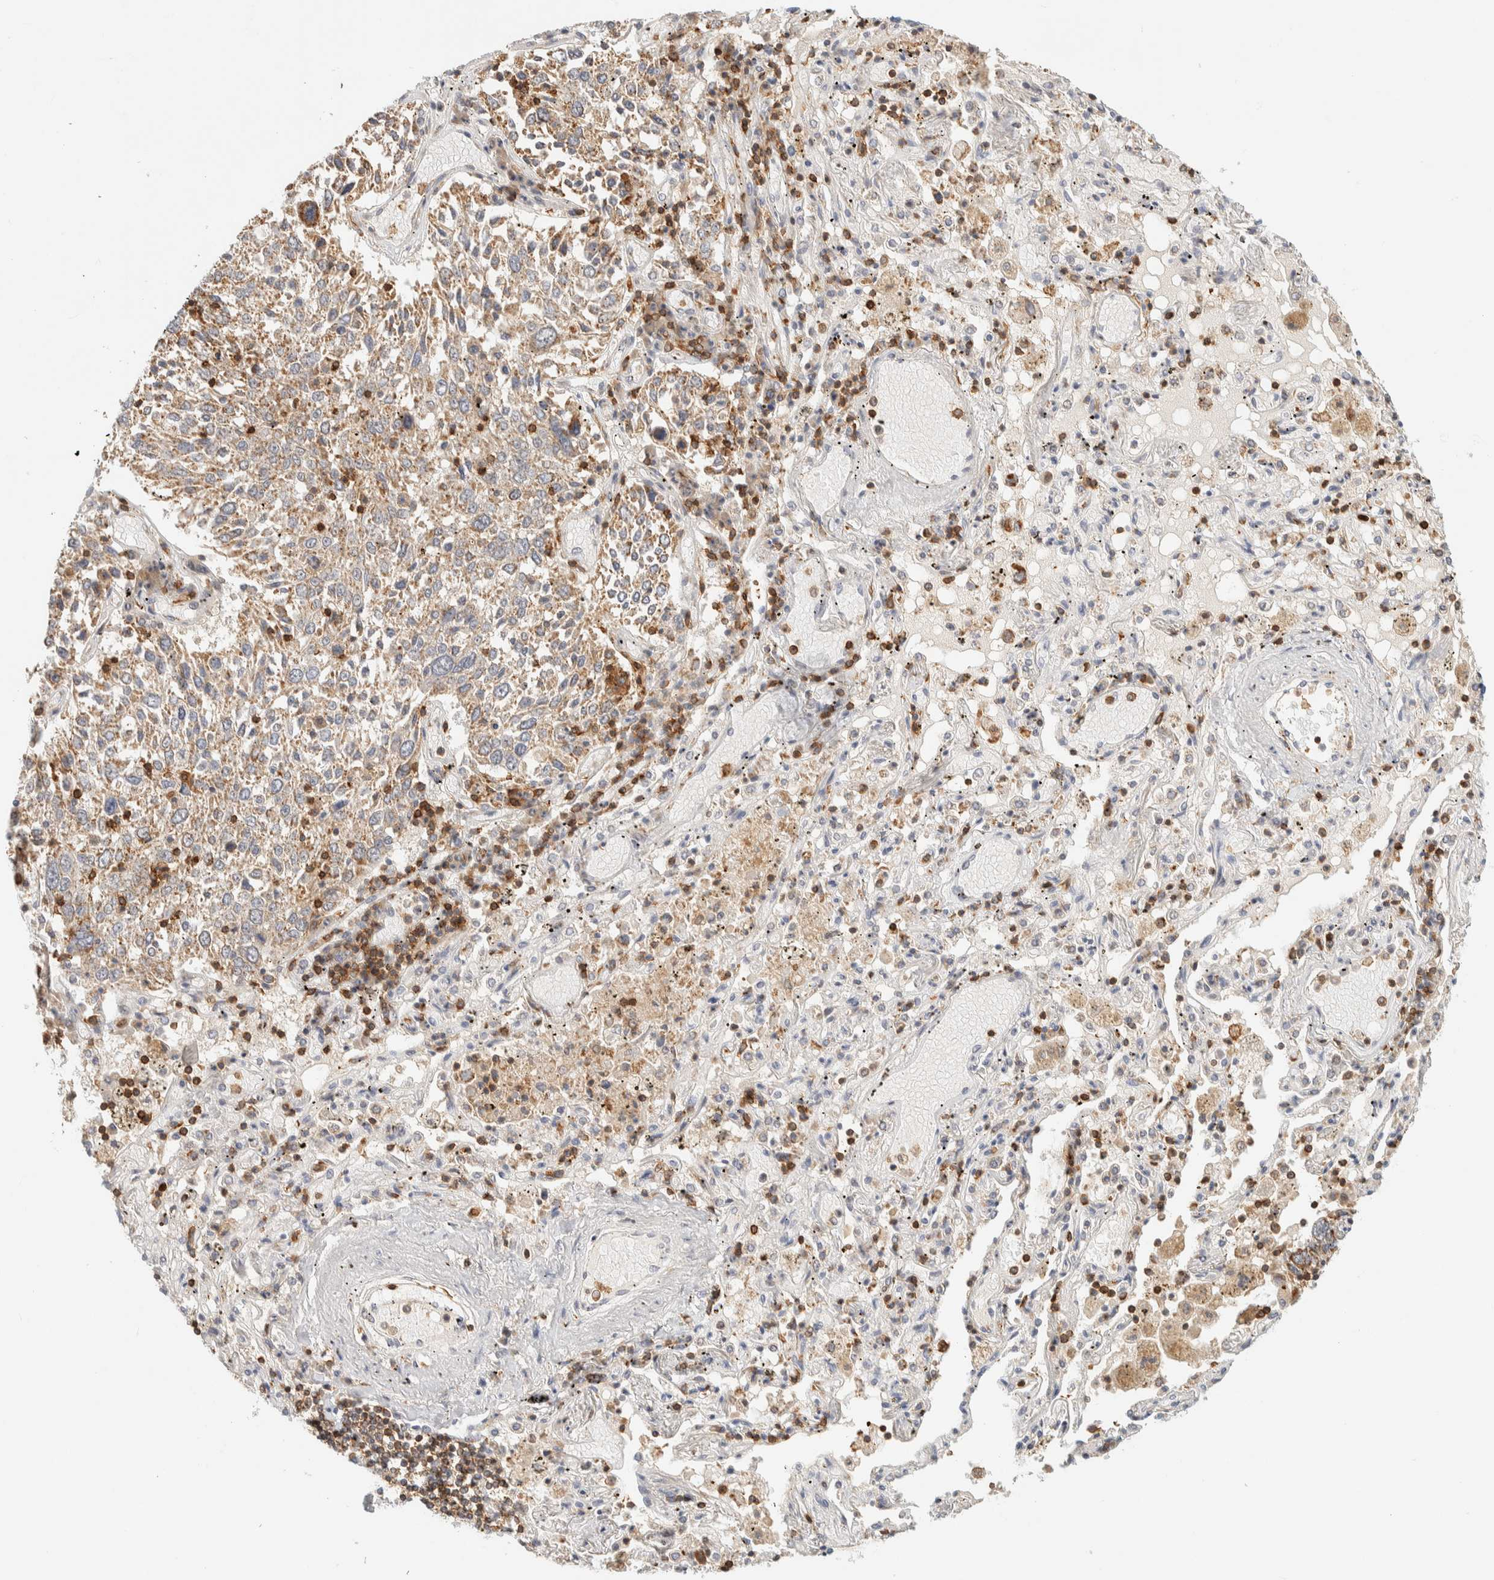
{"staining": {"intensity": "moderate", "quantity": ">75%", "location": "cytoplasmic/membranous"}, "tissue": "lung cancer", "cell_type": "Tumor cells", "image_type": "cancer", "snomed": [{"axis": "morphology", "description": "Squamous cell carcinoma, NOS"}, {"axis": "topography", "description": "Lung"}], "caption": "This is a photomicrograph of immunohistochemistry staining of lung cancer, which shows moderate positivity in the cytoplasmic/membranous of tumor cells.", "gene": "RUNDC1", "patient": {"sex": "male", "age": 65}}